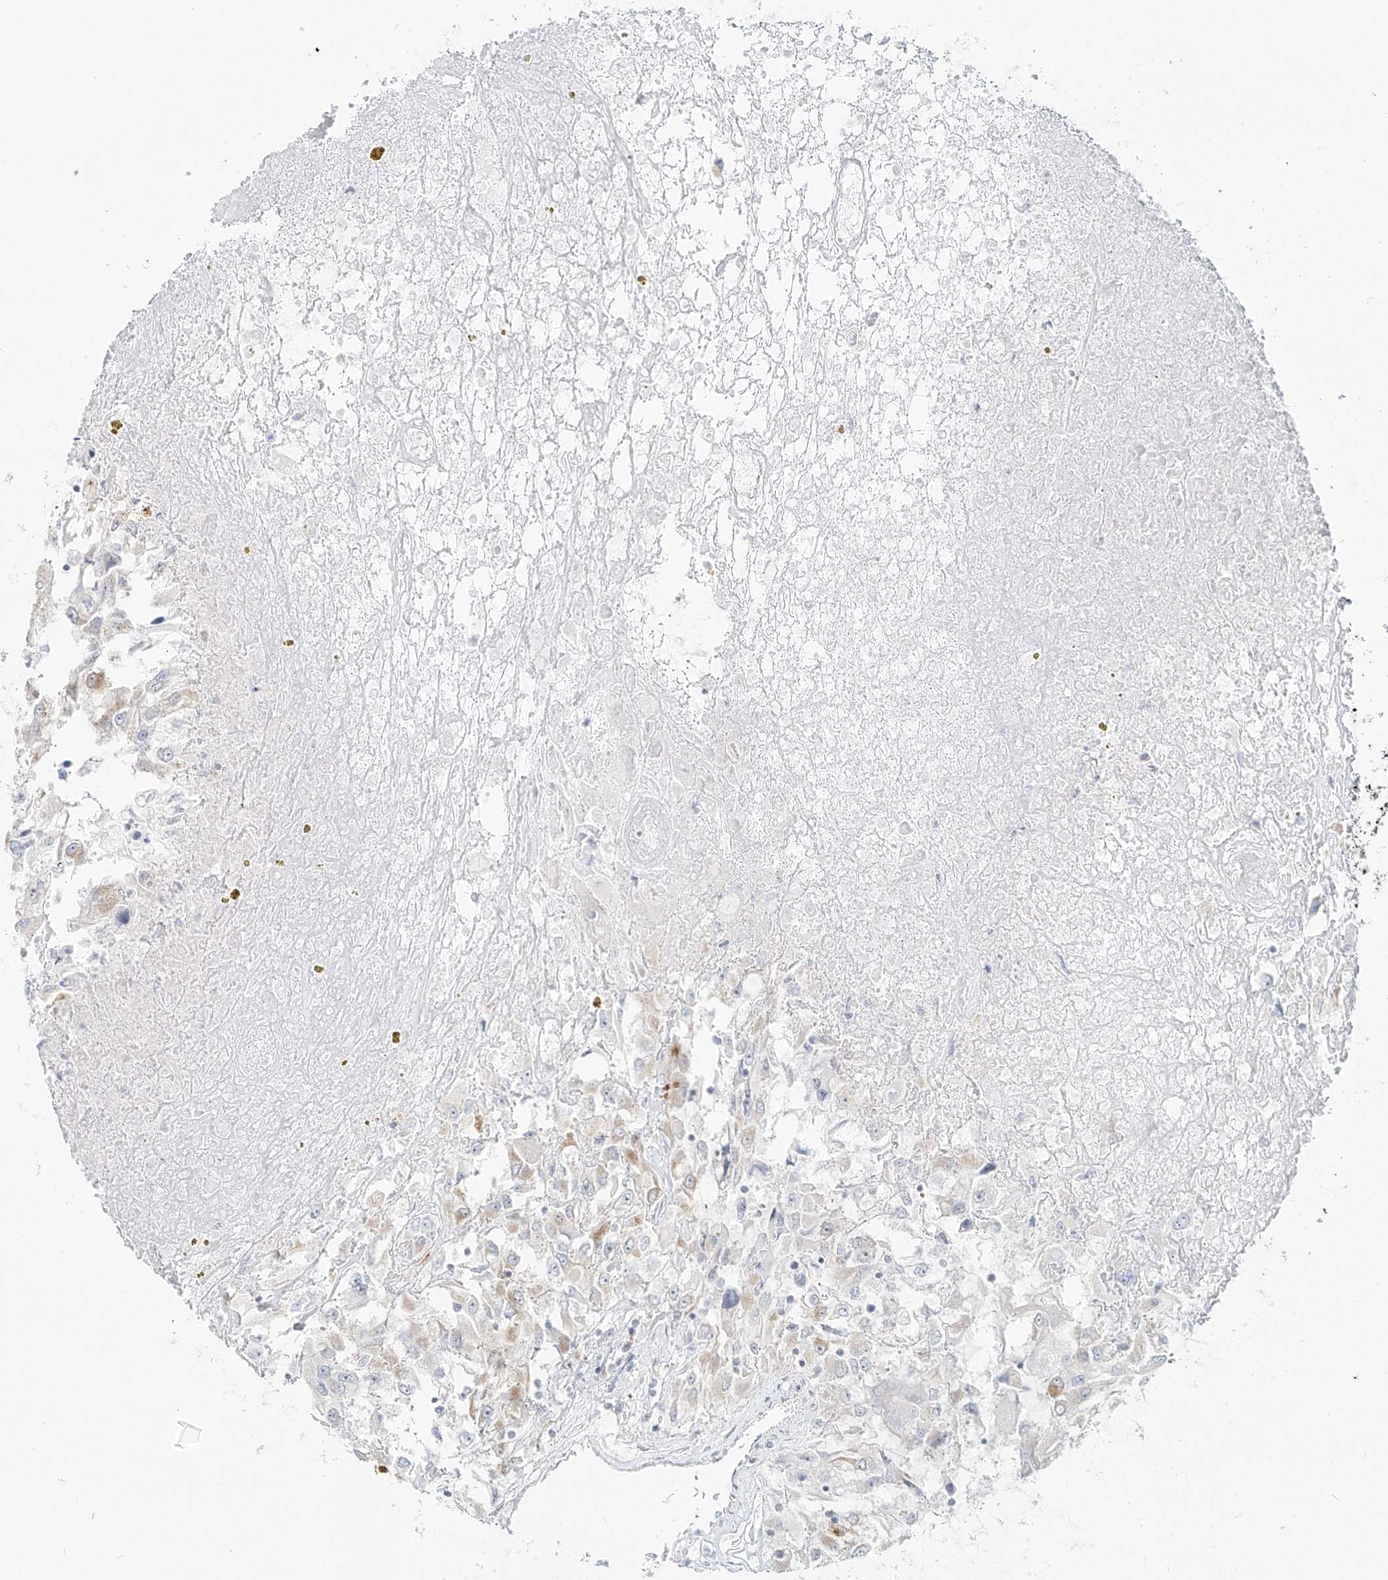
{"staining": {"intensity": "weak", "quantity": "<25%", "location": "cytoplasmic/membranous"}, "tissue": "renal cancer", "cell_type": "Tumor cells", "image_type": "cancer", "snomed": [{"axis": "morphology", "description": "Adenocarcinoma, NOS"}, {"axis": "topography", "description": "Kidney"}], "caption": "This image is of renal cancer stained with immunohistochemistry (IHC) to label a protein in brown with the nuclei are counter-stained blue. There is no expression in tumor cells.", "gene": "BSDC1", "patient": {"sex": "female", "age": 52}}